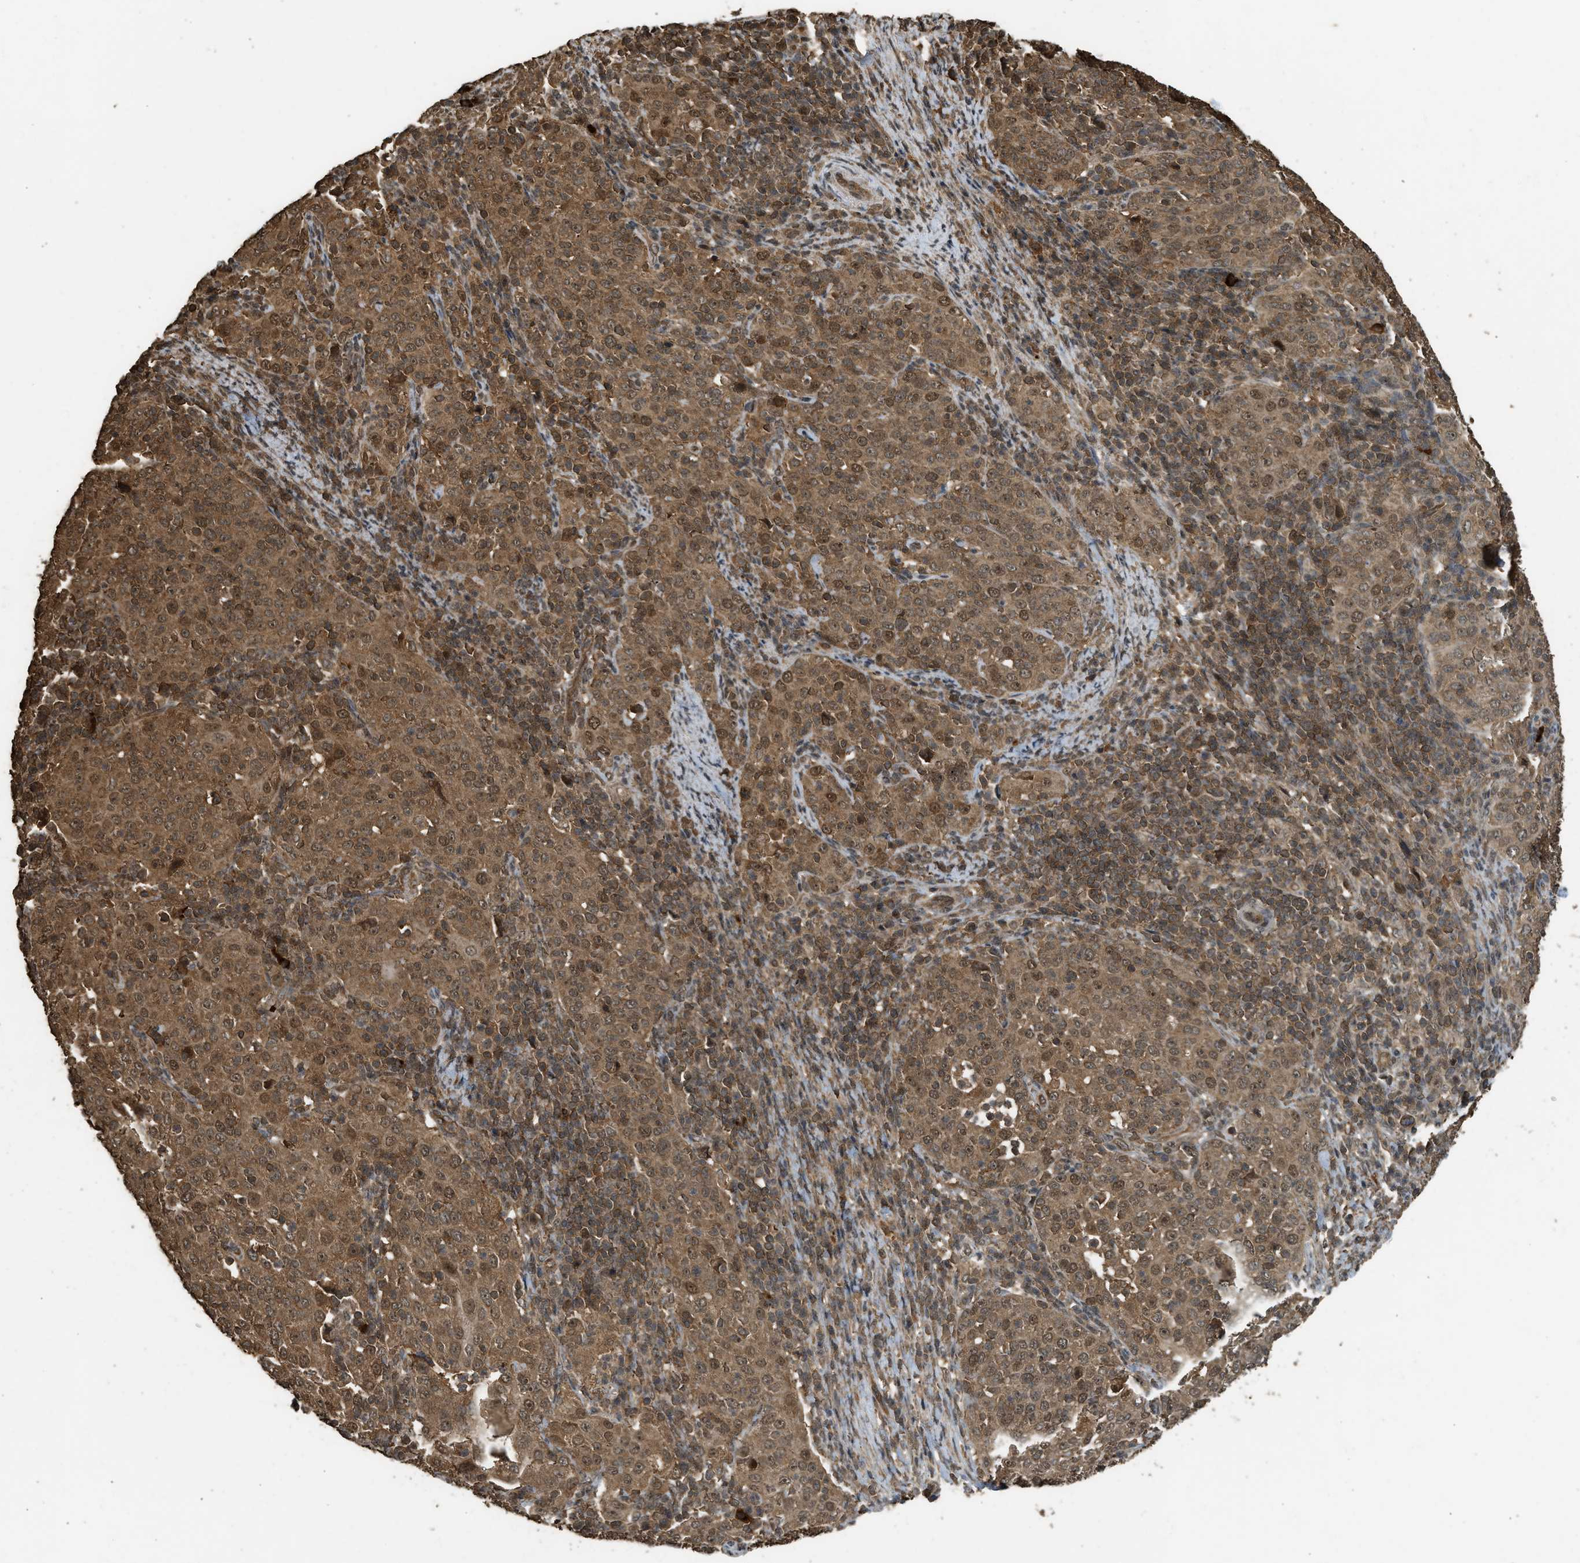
{"staining": {"intensity": "moderate", "quantity": ">75%", "location": "cytoplasmic/membranous,nuclear"}, "tissue": "cervical cancer", "cell_type": "Tumor cells", "image_type": "cancer", "snomed": [{"axis": "morphology", "description": "Squamous cell carcinoma, NOS"}, {"axis": "topography", "description": "Cervix"}], "caption": "A medium amount of moderate cytoplasmic/membranous and nuclear positivity is appreciated in approximately >75% of tumor cells in cervical cancer (squamous cell carcinoma) tissue.", "gene": "MYBL2", "patient": {"sex": "female", "age": 51}}